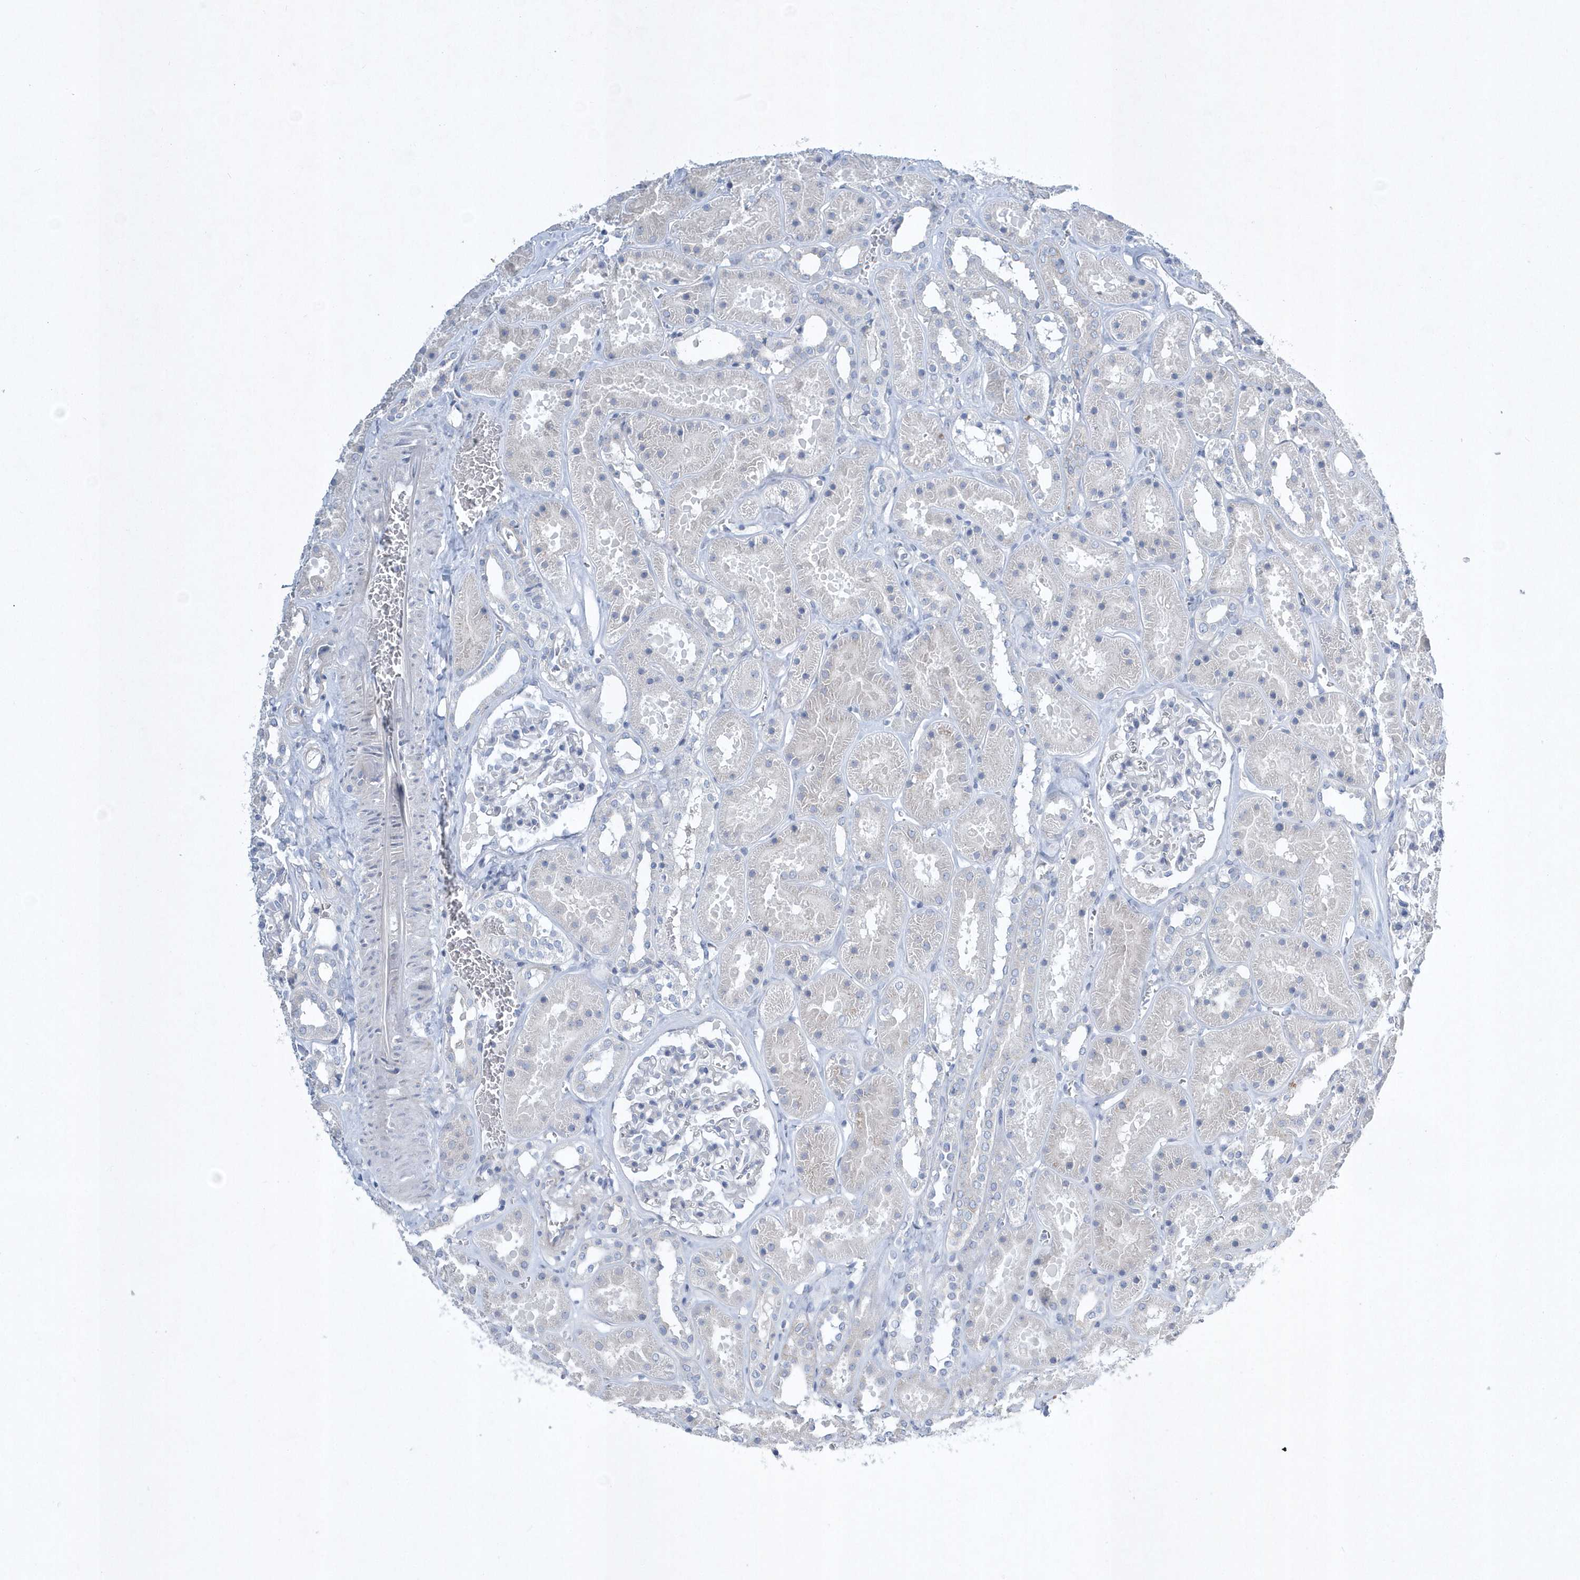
{"staining": {"intensity": "negative", "quantity": "none", "location": "none"}, "tissue": "kidney", "cell_type": "Cells in glomeruli", "image_type": "normal", "snomed": [{"axis": "morphology", "description": "Normal tissue, NOS"}, {"axis": "topography", "description": "Kidney"}], "caption": "IHC micrograph of unremarkable kidney stained for a protein (brown), which shows no positivity in cells in glomeruli.", "gene": "SPATA18", "patient": {"sex": "female", "age": 41}}